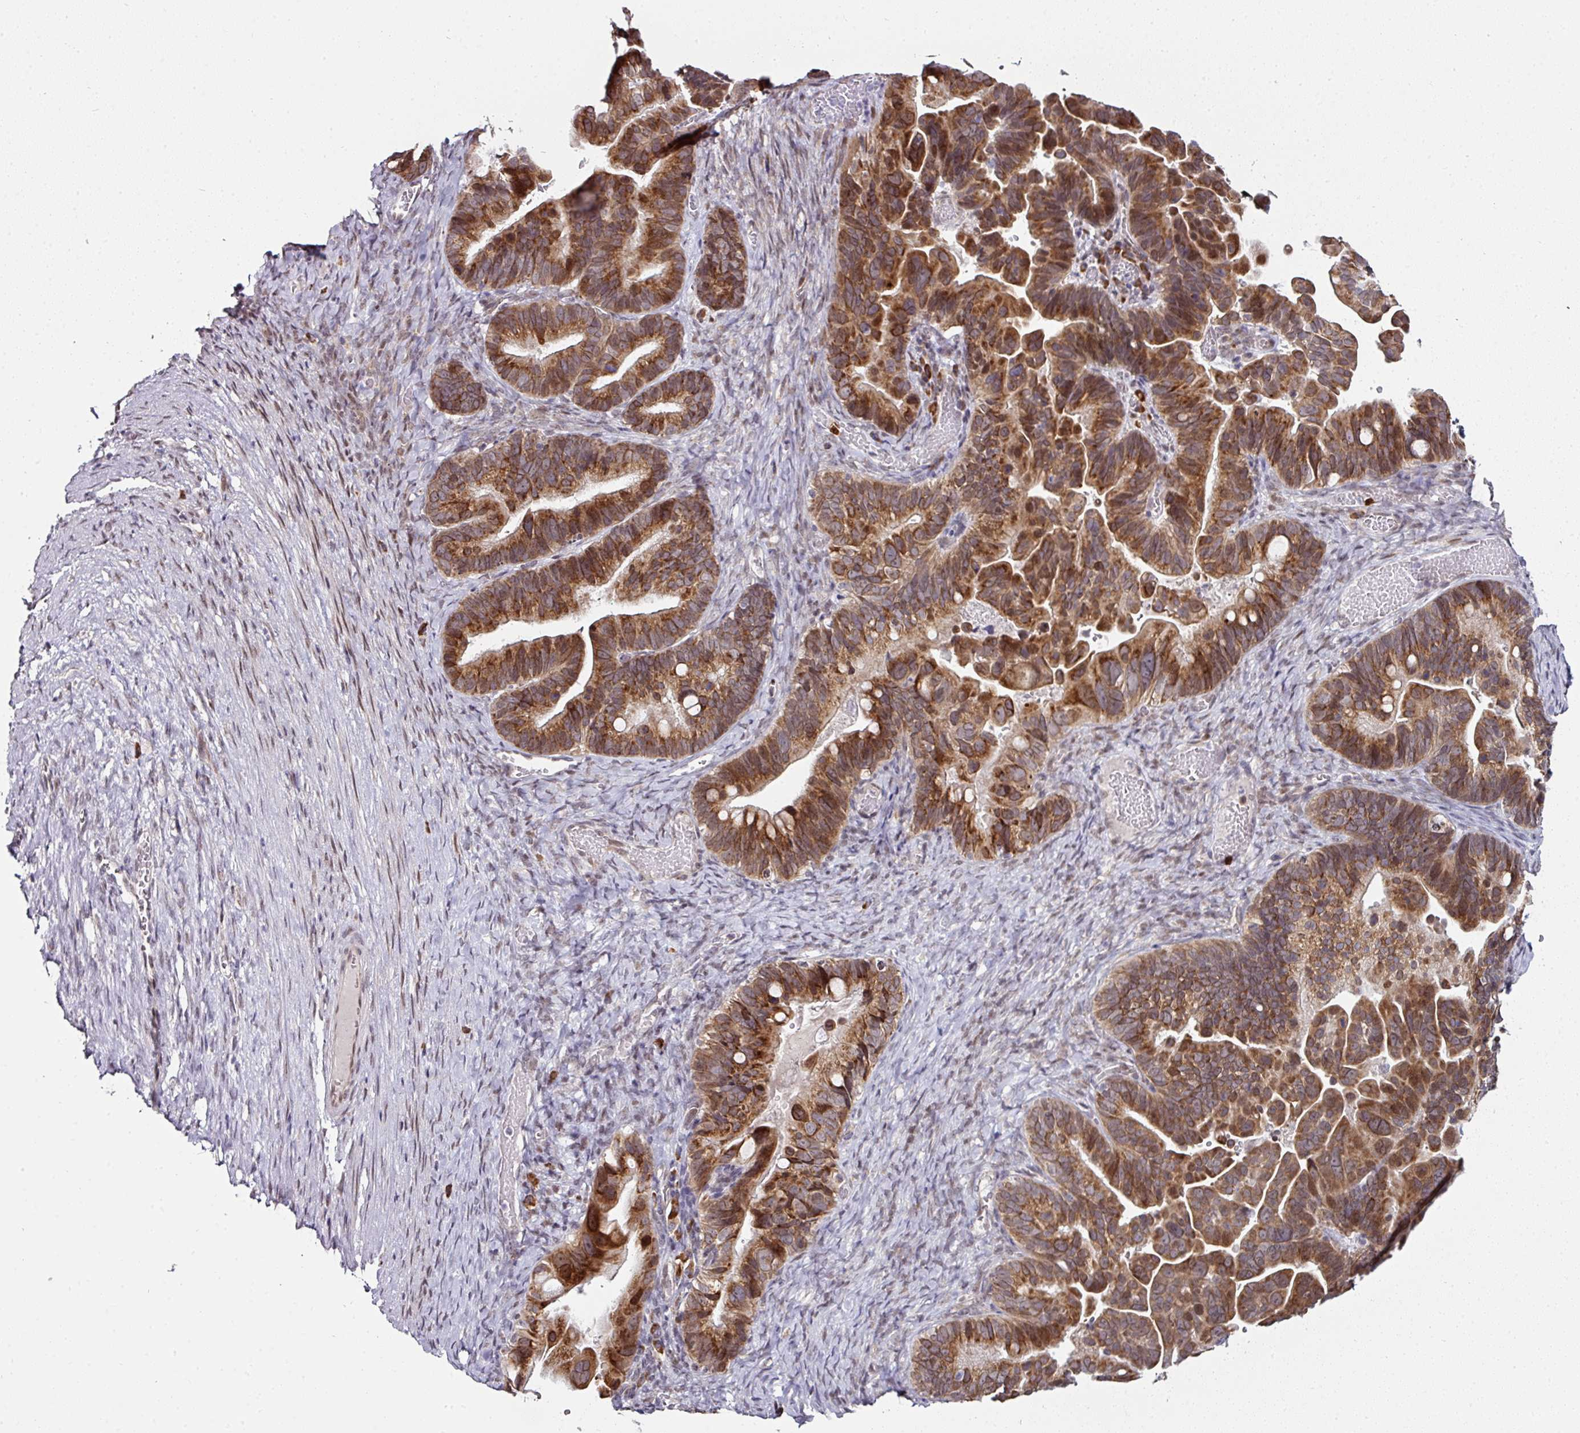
{"staining": {"intensity": "strong", "quantity": ">75%", "location": "cytoplasmic/membranous"}, "tissue": "ovarian cancer", "cell_type": "Tumor cells", "image_type": "cancer", "snomed": [{"axis": "morphology", "description": "Cystadenocarcinoma, serous, NOS"}, {"axis": "topography", "description": "Ovary"}], "caption": "Protein expression analysis of human ovarian cancer reveals strong cytoplasmic/membranous staining in about >75% of tumor cells. (DAB (3,3'-diaminobenzidine) = brown stain, brightfield microscopy at high magnification).", "gene": "APOLD1", "patient": {"sex": "female", "age": 56}}